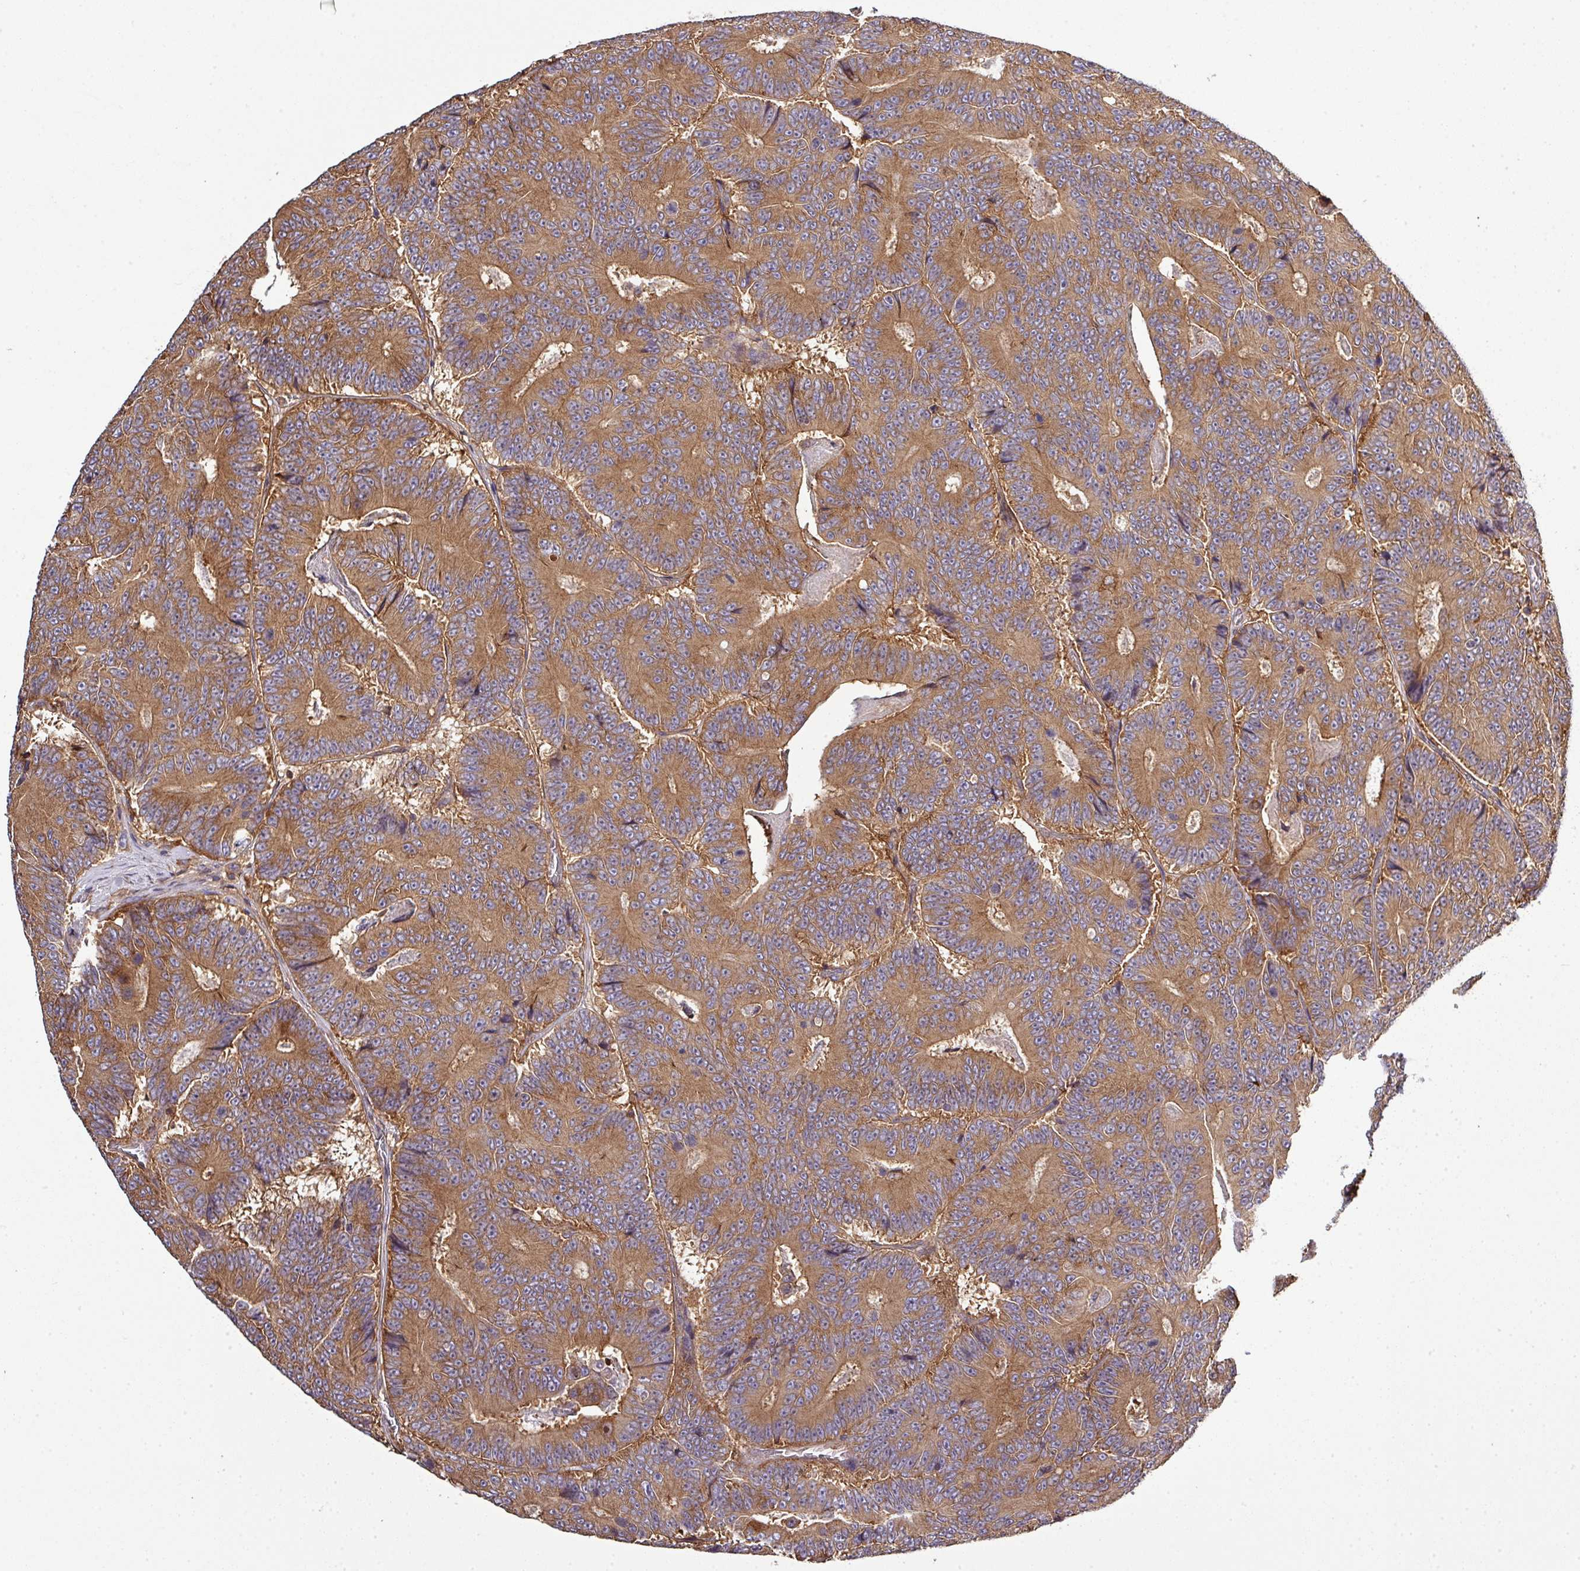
{"staining": {"intensity": "moderate", "quantity": ">75%", "location": "cytoplasmic/membranous"}, "tissue": "colorectal cancer", "cell_type": "Tumor cells", "image_type": "cancer", "snomed": [{"axis": "morphology", "description": "Adenocarcinoma, NOS"}, {"axis": "topography", "description": "Colon"}], "caption": "This histopathology image displays IHC staining of human colorectal cancer (adenocarcinoma), with medium moderate cytoplasmic/membranous positivity in about >75% of tumor cells.", "gene": "LRRC74B", "patient": {"sex": "male", "age": 83}}